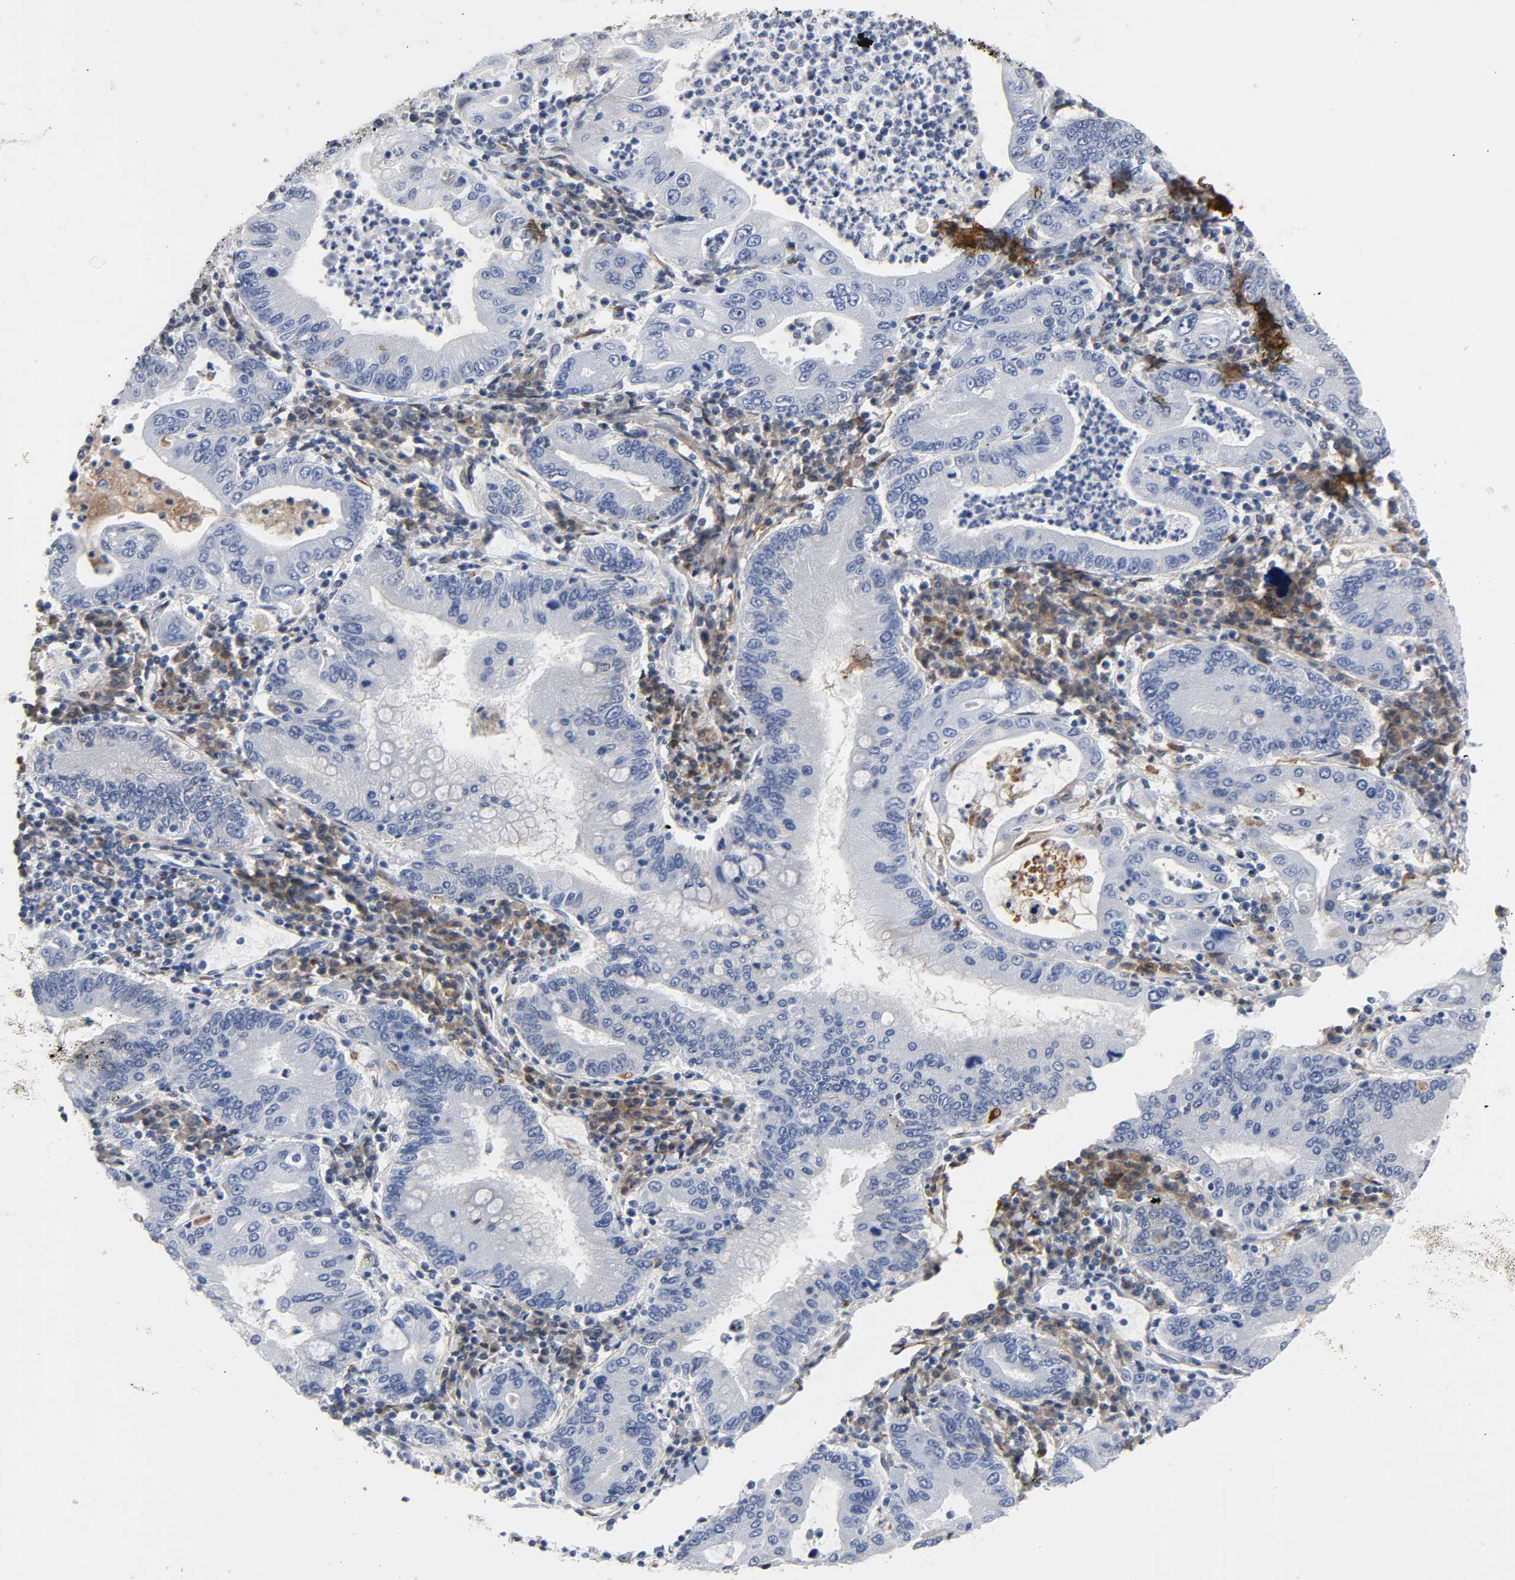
{"staining": {"intensity": "negative", "quantity": "none", "location": "none"}, "tissue": "stomach cancer", "cell_type": "Tumor cells", "image_type": "cancer", "snomed": [{"axis": "morphology", "description": "Normal tissue, NOS"}, {"axis": "morphology", "description": "Adenocarcinoma, NOS"}, {"axis": "topography", "description": "Esophagus"}, {"axis": "topography", "description": "Stomach, upper"}, {"axis": "topography", "description": "Peripheral nerve tissue"}], "caption": "This is an immunohistochemistry histopathology image of stomach cancer (adenocarcinoma). There is no expression in tumor cells.", "gene": "FBLN1", "patient": {"sex": "male", "age": 62}}